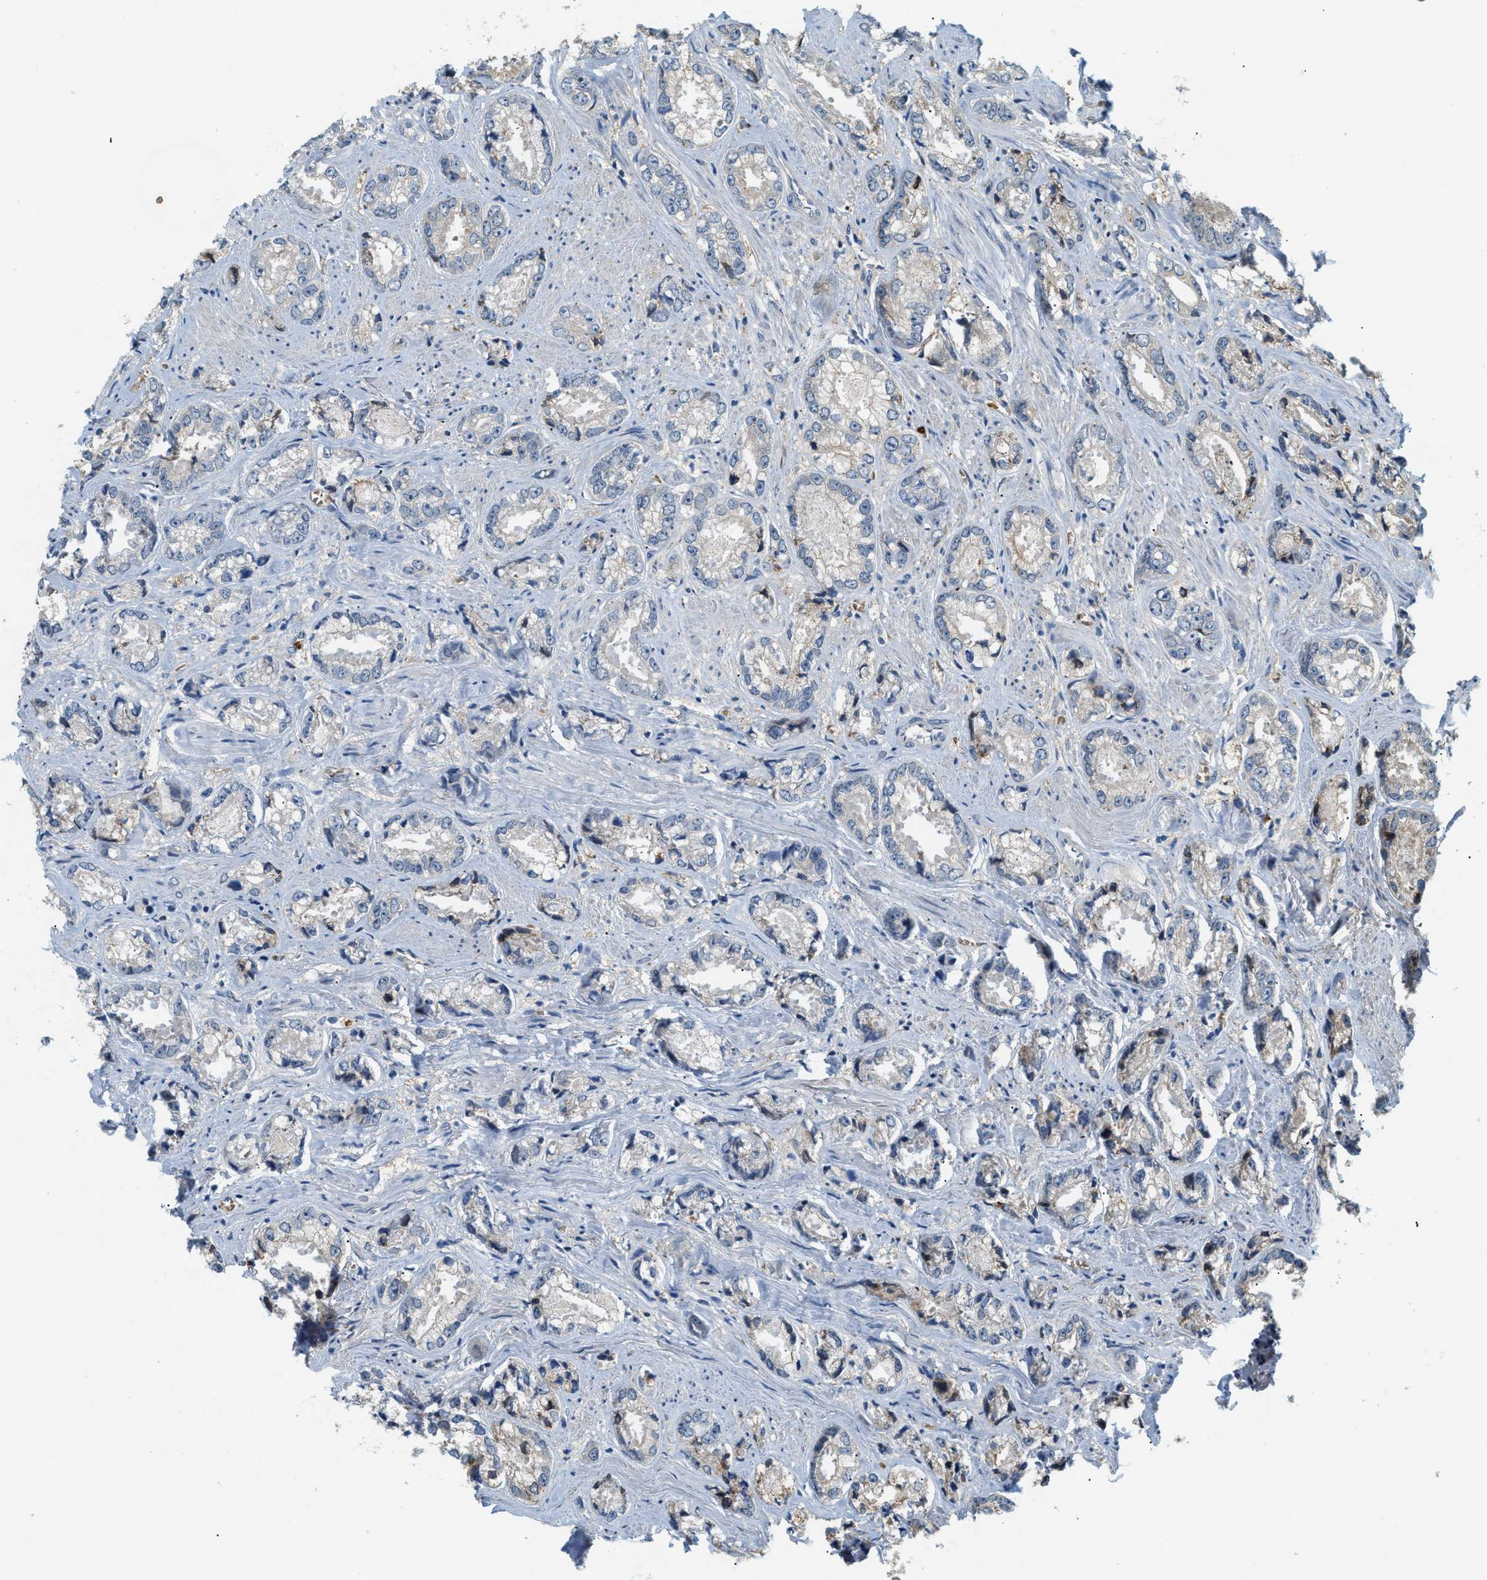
{"staining": {"intensity": "moderate", "quantity": "<25%", "location": "cytoplasmic/membranous"}, "tissue": "prostate cancer", "cell_type": "Tumor cells", "image_type": "cancer", "snomed": [{"axis": "morphology", "description": "Adenocarcinoma, High grade"}, {"axis": "topography", "description": "Prostate"}], "caption": "Immunohistochemistry of prostate adenocarcinoma (high-grade) demonstrates low levels of moderate cytoplasmic/membranous staining in about <25% of tumor cells.", "gene": "CYTH2", "patient": {"sex": "male", "age": 61}}